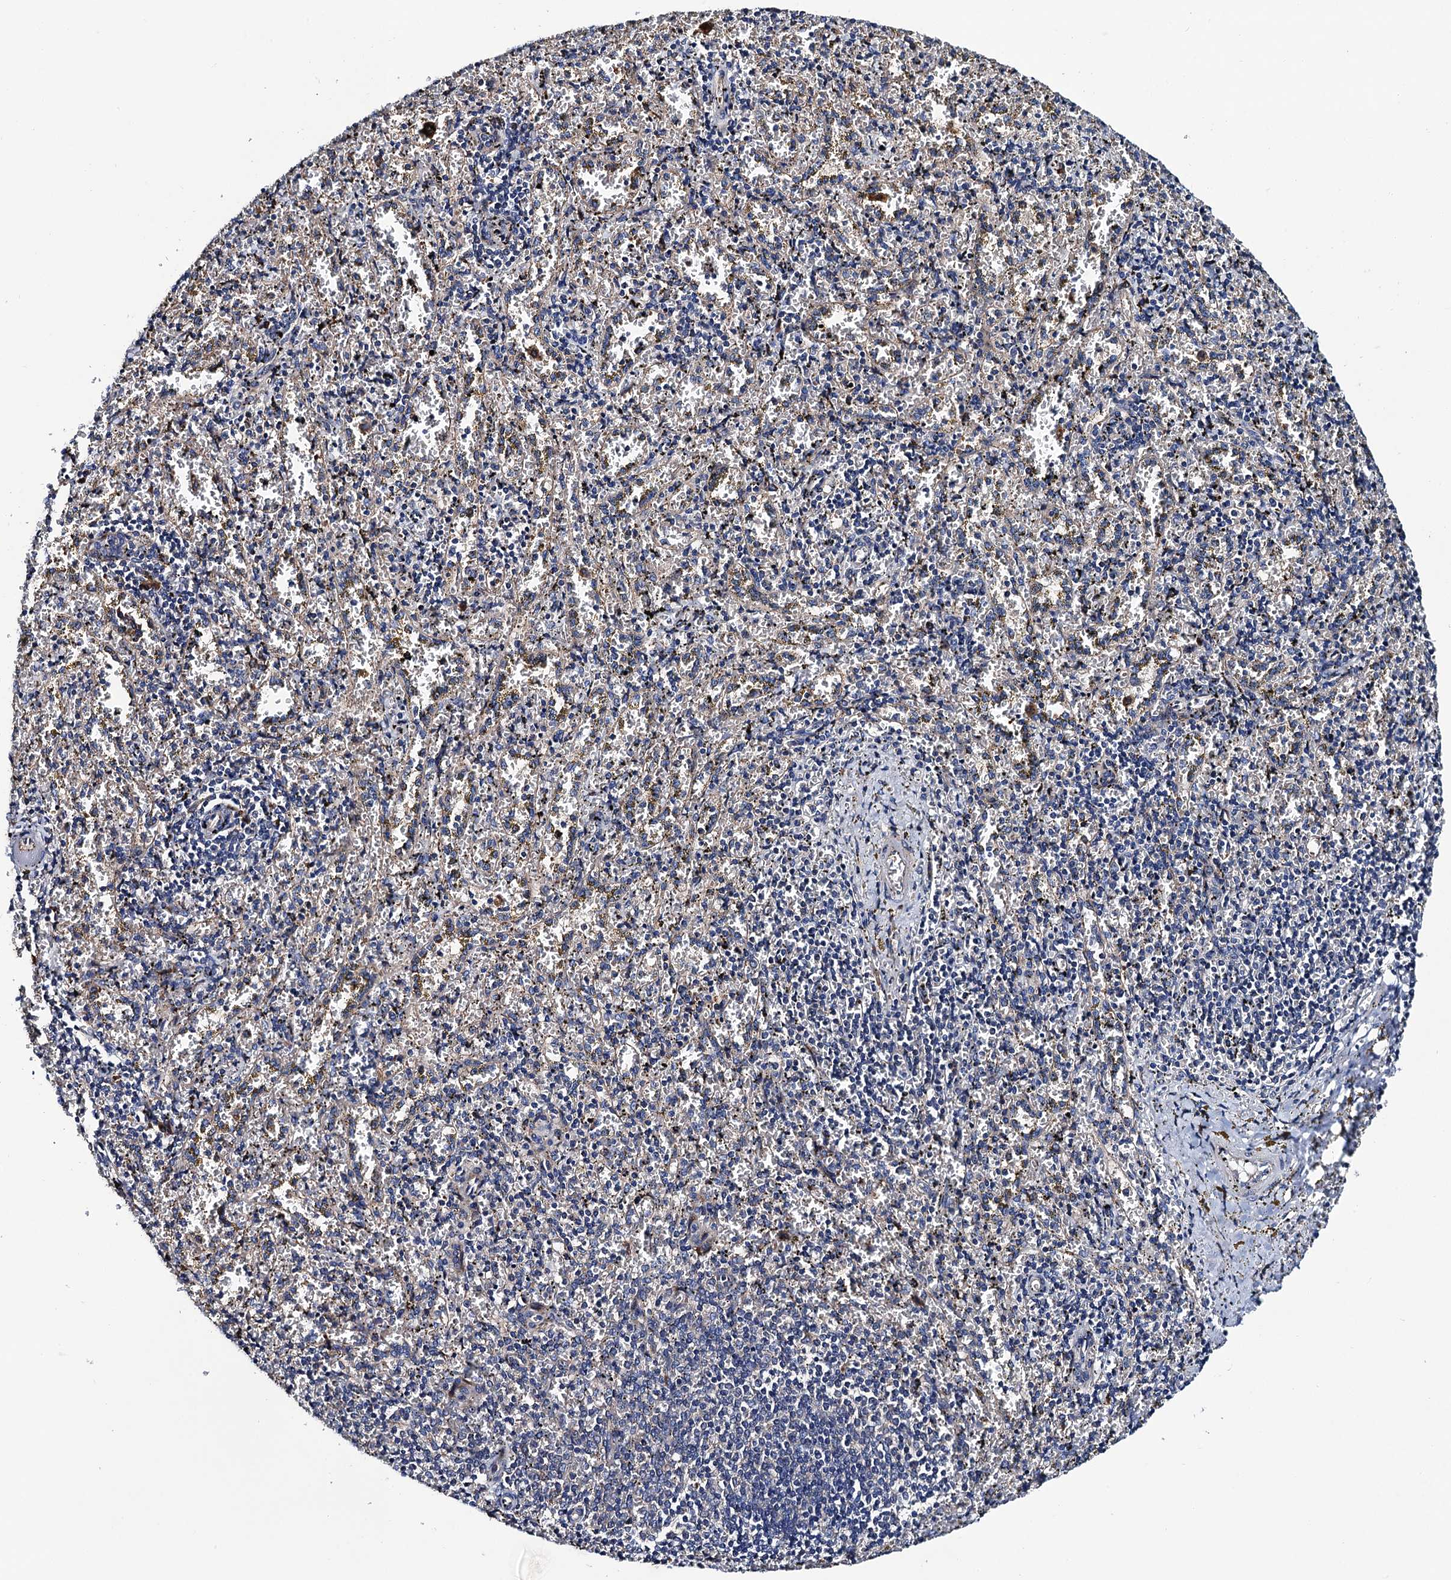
{"staining": {"intensity": "negative", "quantity": "none", "location": "none"}, "tissue": "spleen", "cell_type": "Cells in red pulp", "image_type": "normal", "snomed": [{"axis": "morphology", "description": "Normal tissue, NOS"}, {"axis": "topography", "description": "Spleen"}], "caption": "Immunohistochemistry (IHC) histopathology image of normal spleen: human spleen stained with DAB (3,3'-diaminobenzidine) displays no significant protein staining in cells in red pulp.", "gene": "TRMT112", "patient": {"sex": "male", "age": 11}}